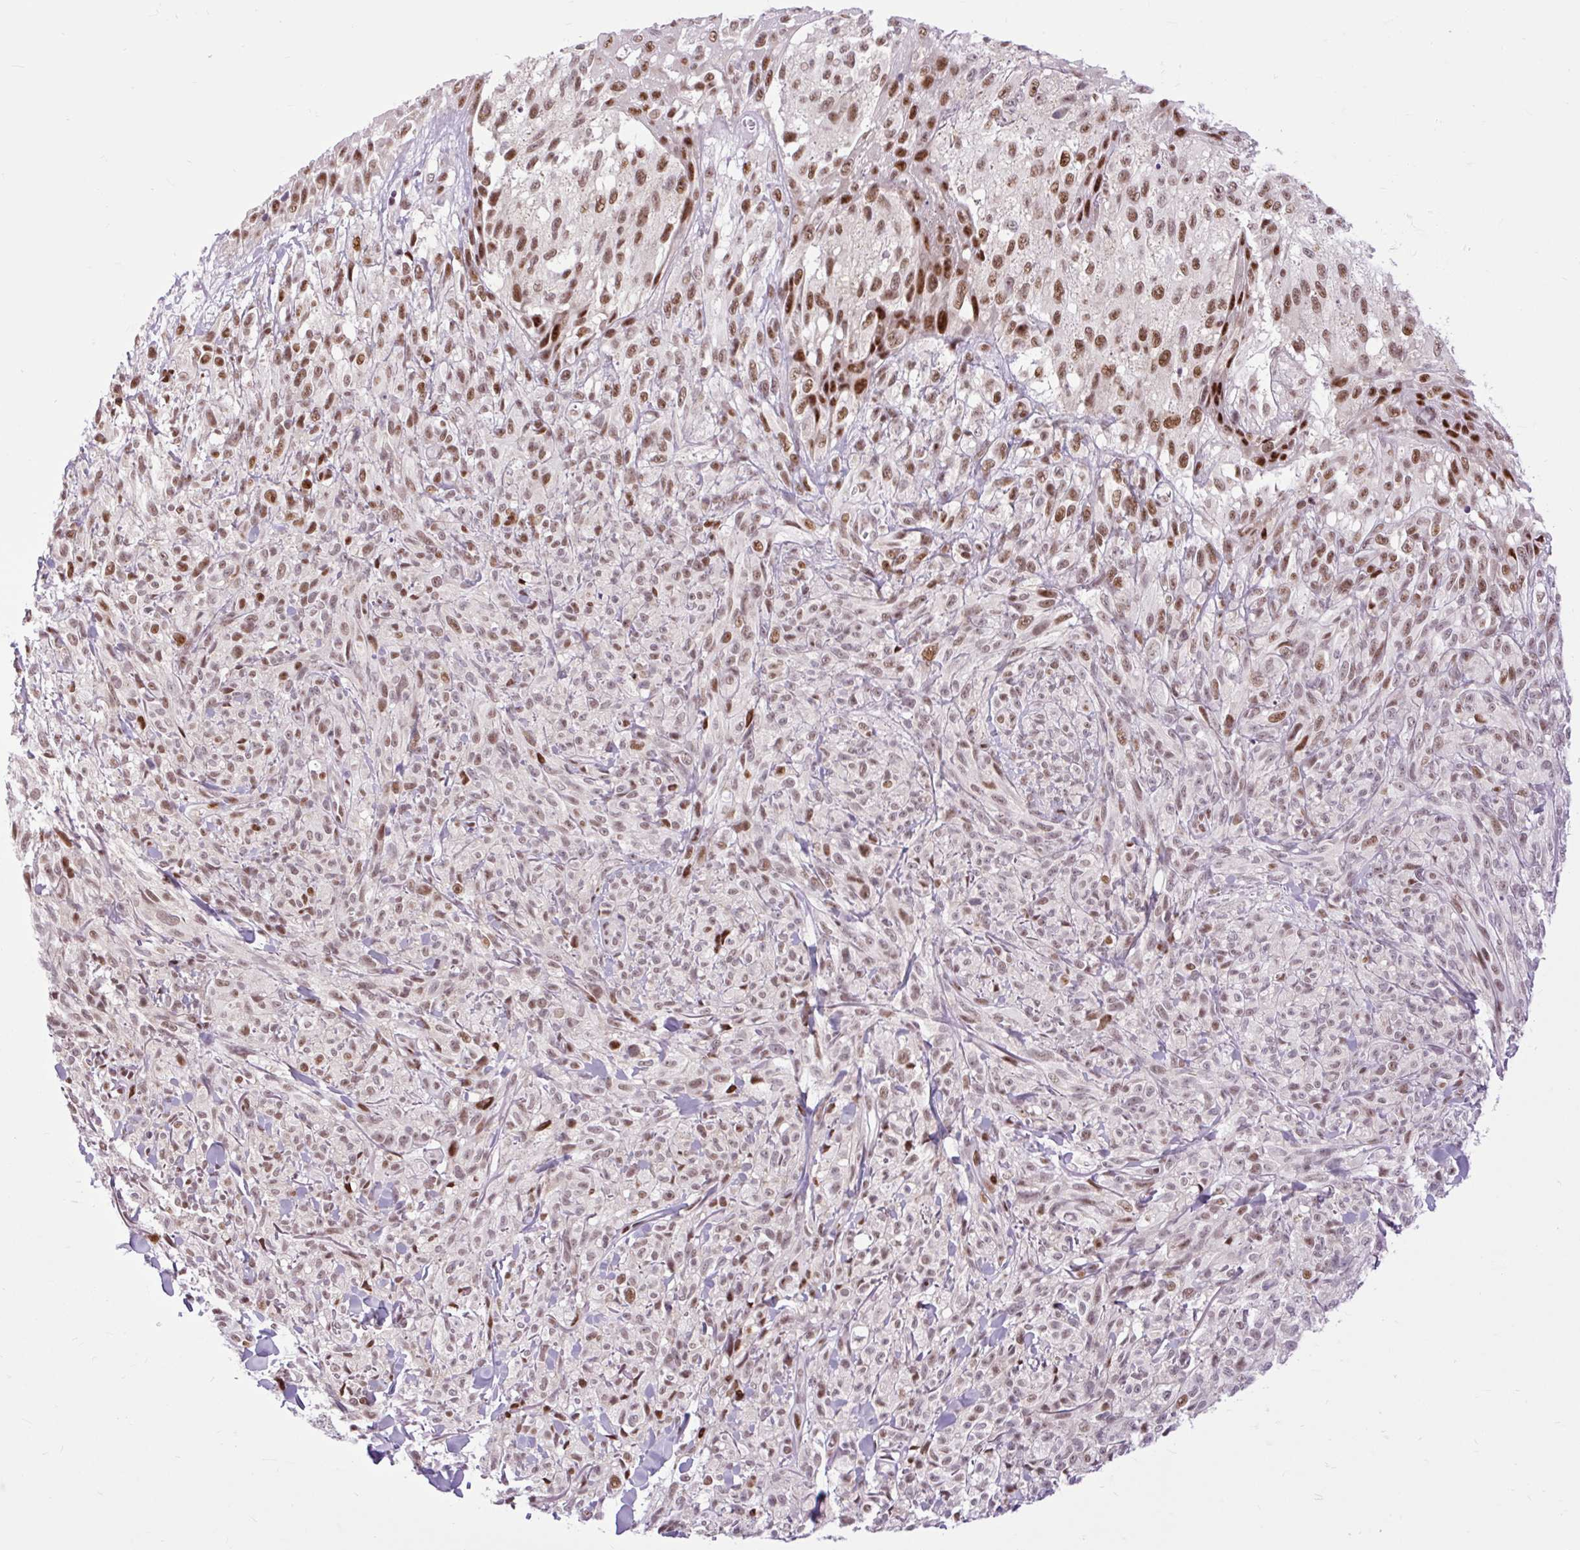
{"staining": {"intensity": "moderate", "quantity": ">75%", "location": "nuclear"}, "tissue": "melanoma", "cell_type": "Tumor cells", "image_type": "cancer", "snomed": [{"axis": "morphology", "description": "Malignant melanoma, NOS"}, {"axis": "topography", "description": "Skin of upper arm"}], "caption": "Protein analysis of melanoma tissue demonstrates moderate nuclear expression in about >75% of tumor cells. The staining was performed using DAB, with brown indicating positive protein expression. Nuclei are stained blue with hematoxylin.", "gene": "CLK2", "patient": {"sex": "female", "age": 65}}